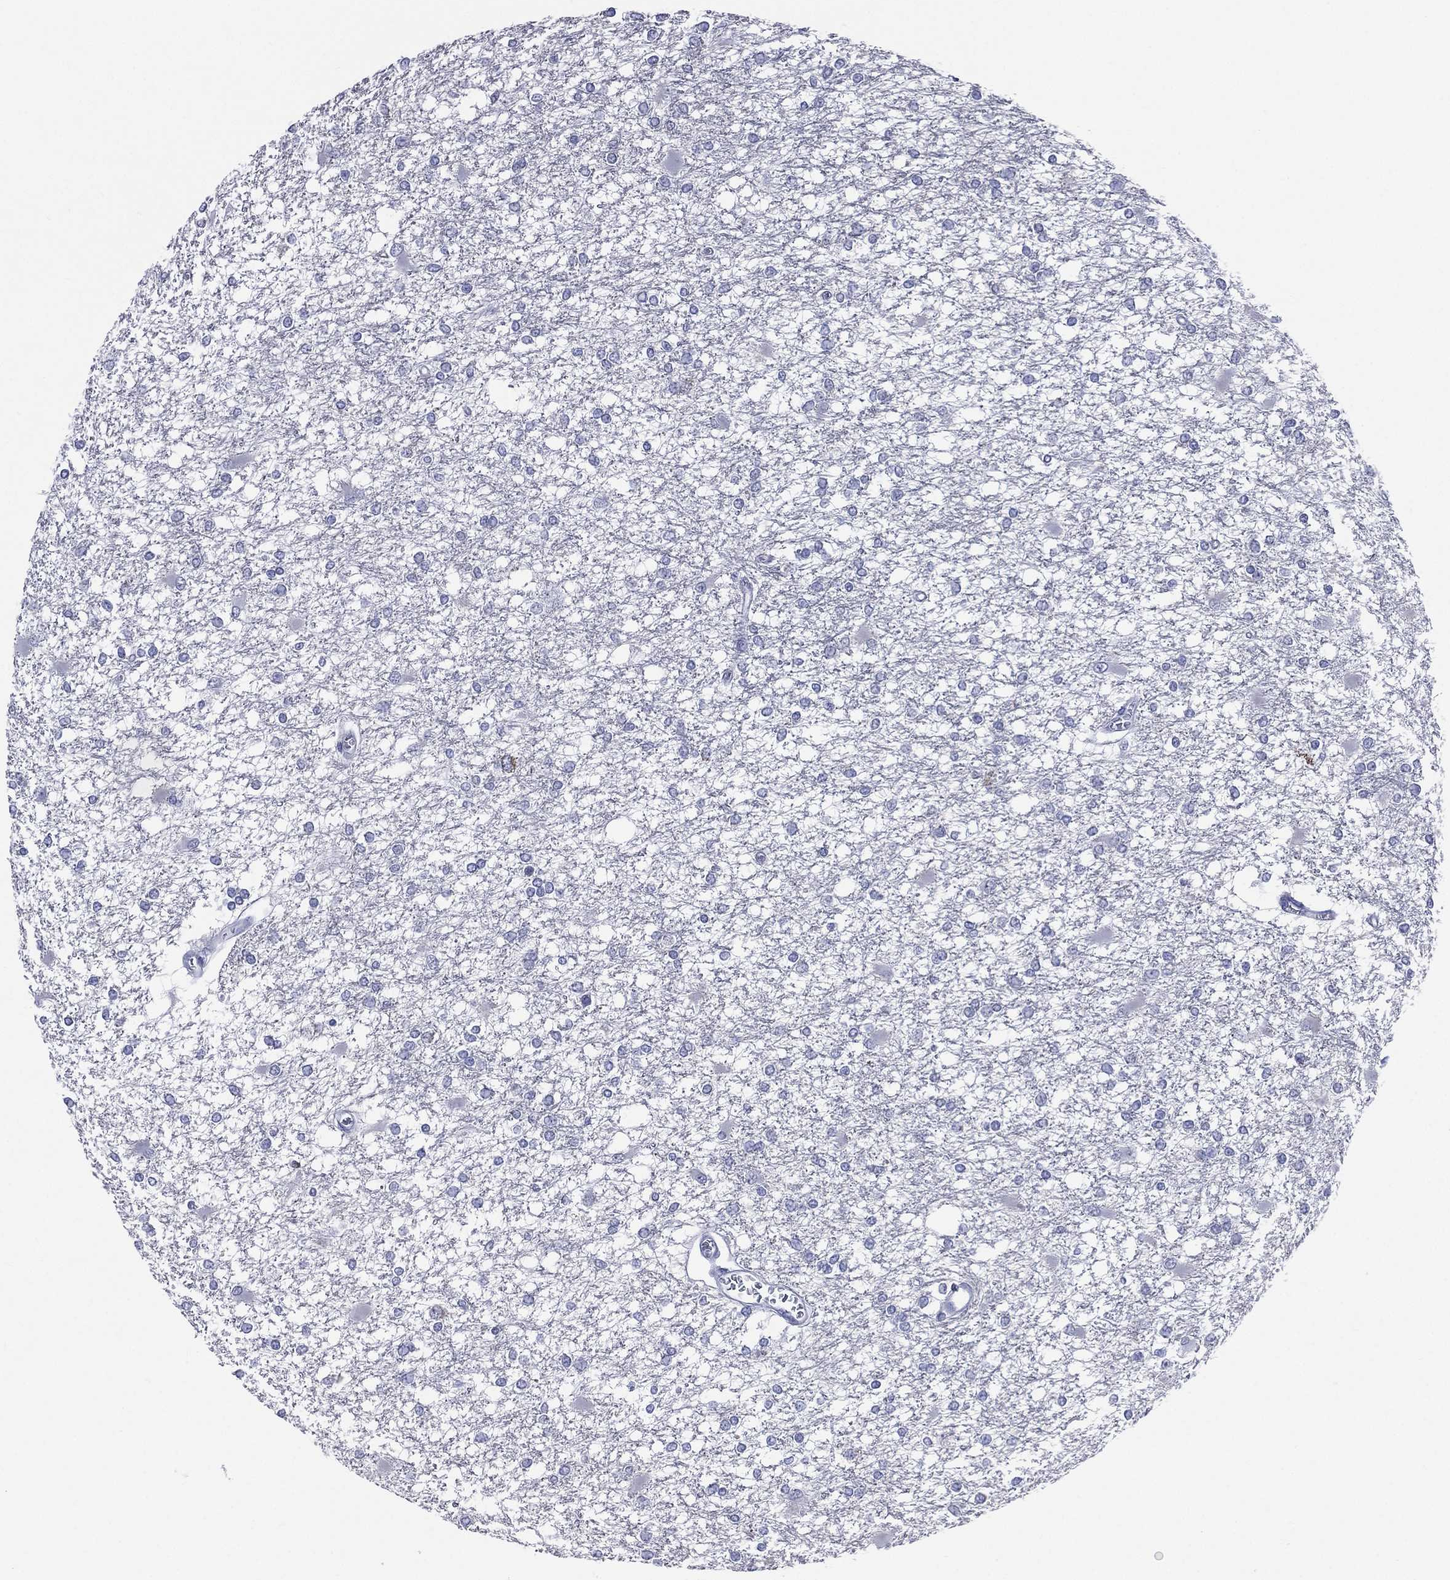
{"staining": {"intensity": "negative", "quantity": "none", "location": "none"}, "tissue": "glioma", "cell_type": "Tumor cells", "image_type": "cancer", "snomed": [{"axis": "morphology", "description": "Glioma, malignant, High grade"}, {"axis": "topography", "description": "Cerebral cortex"}], "caption": "Human malignant high-grade glioma stained for a protein using immunohistochemistry exhibits no staining in tumor cells.", "gene": "AKAP3", "patient": {"sex": "male", "age": 79}}